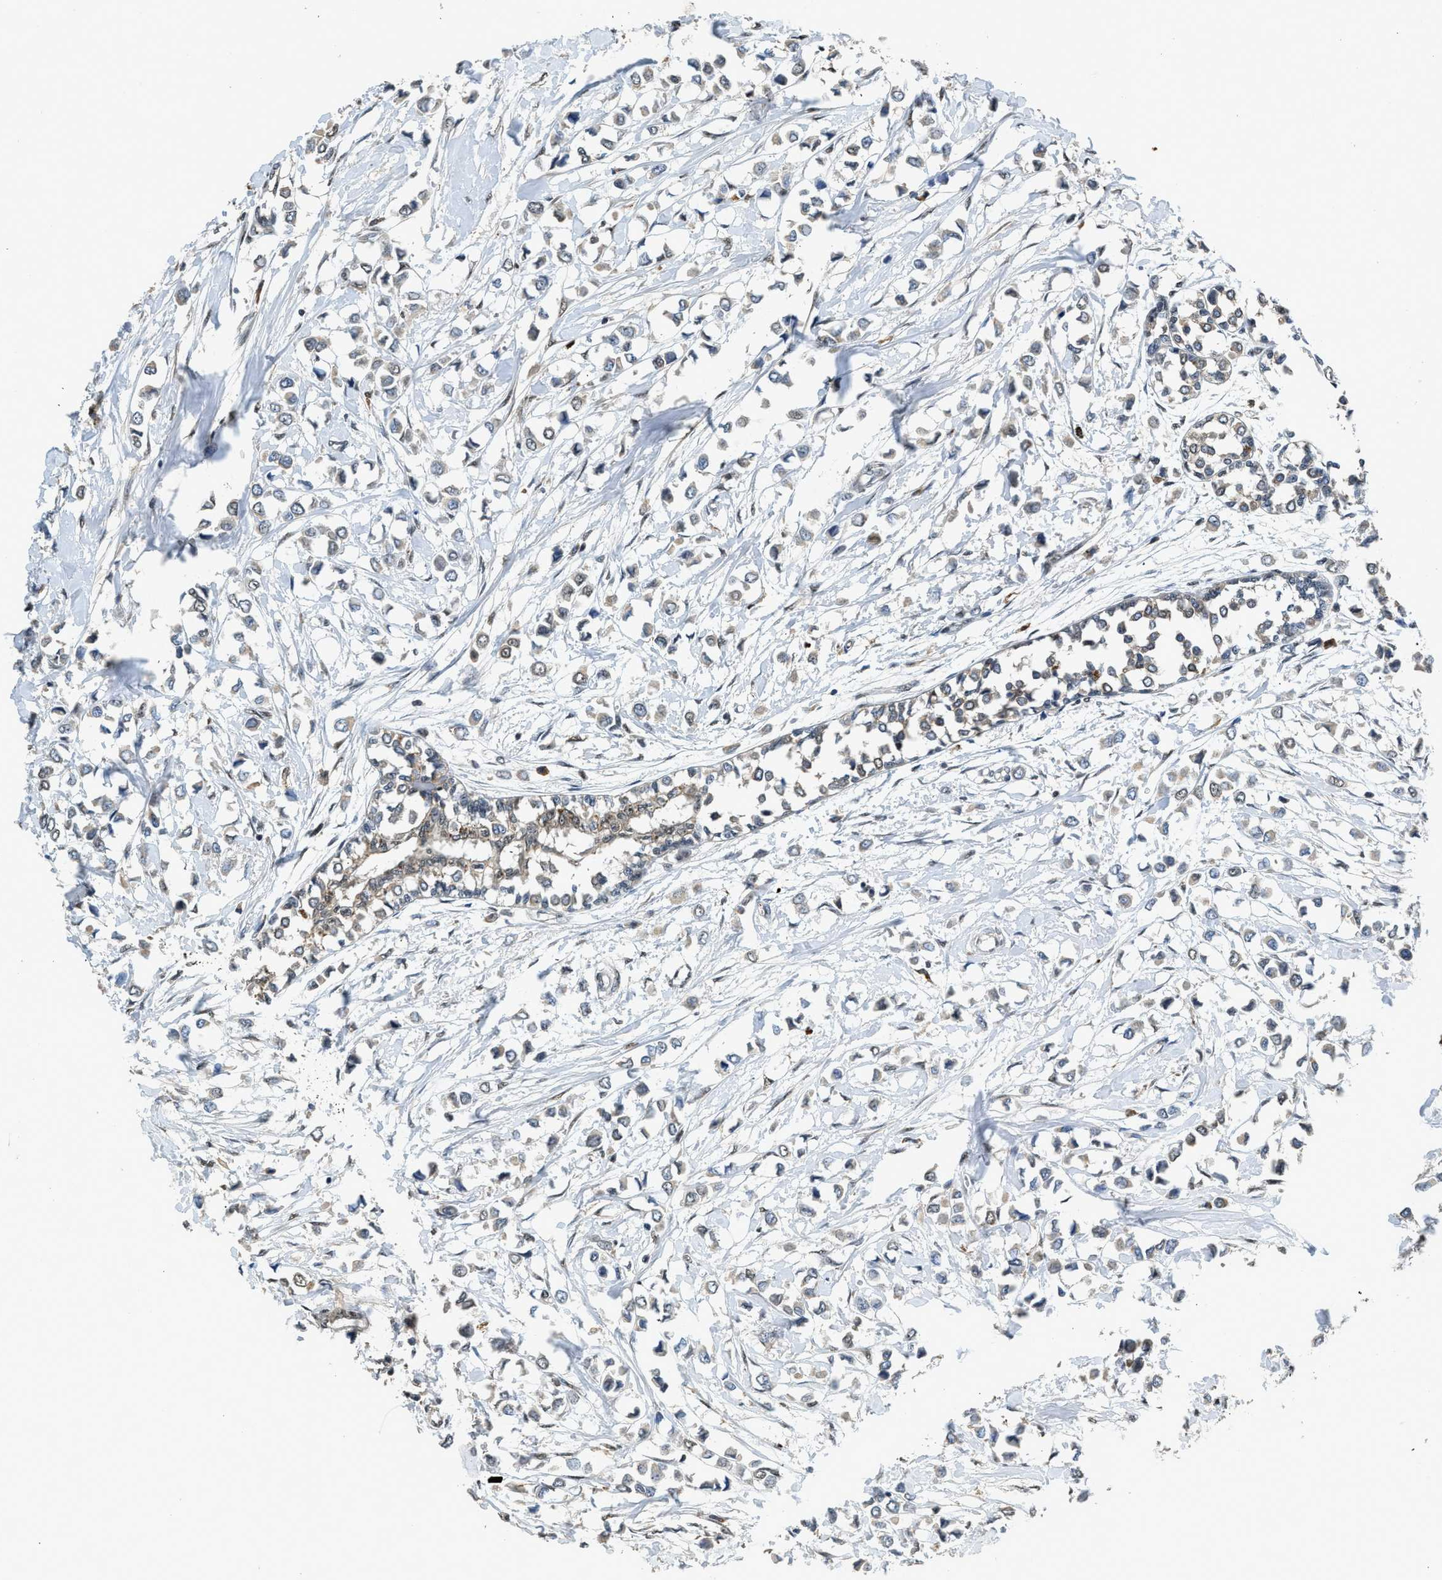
{"staining": {"intensity": "negative", "quantity": "none", "location": "none"}, "tissue": "breast cancer", "cell_type": "Tumor cells", "image_type": "cancer", "snomed": [{"axis": "morphology", "description": "Lobular carcinoma"}, {"axis": "topography", "description": "Breast"}], "caption": "High magnification brightfield microscopy of breast cancer stained with DAB (brown) and counterstained with hematoxylin (blue): tumor cells show no significant positivity. (DAB (3,3'-diaminobenzidine) immunohistochemistry with hematoxylin counter stain).", "gene": "SLC15A4", "patient": {"sex": "female", "age": 51}}